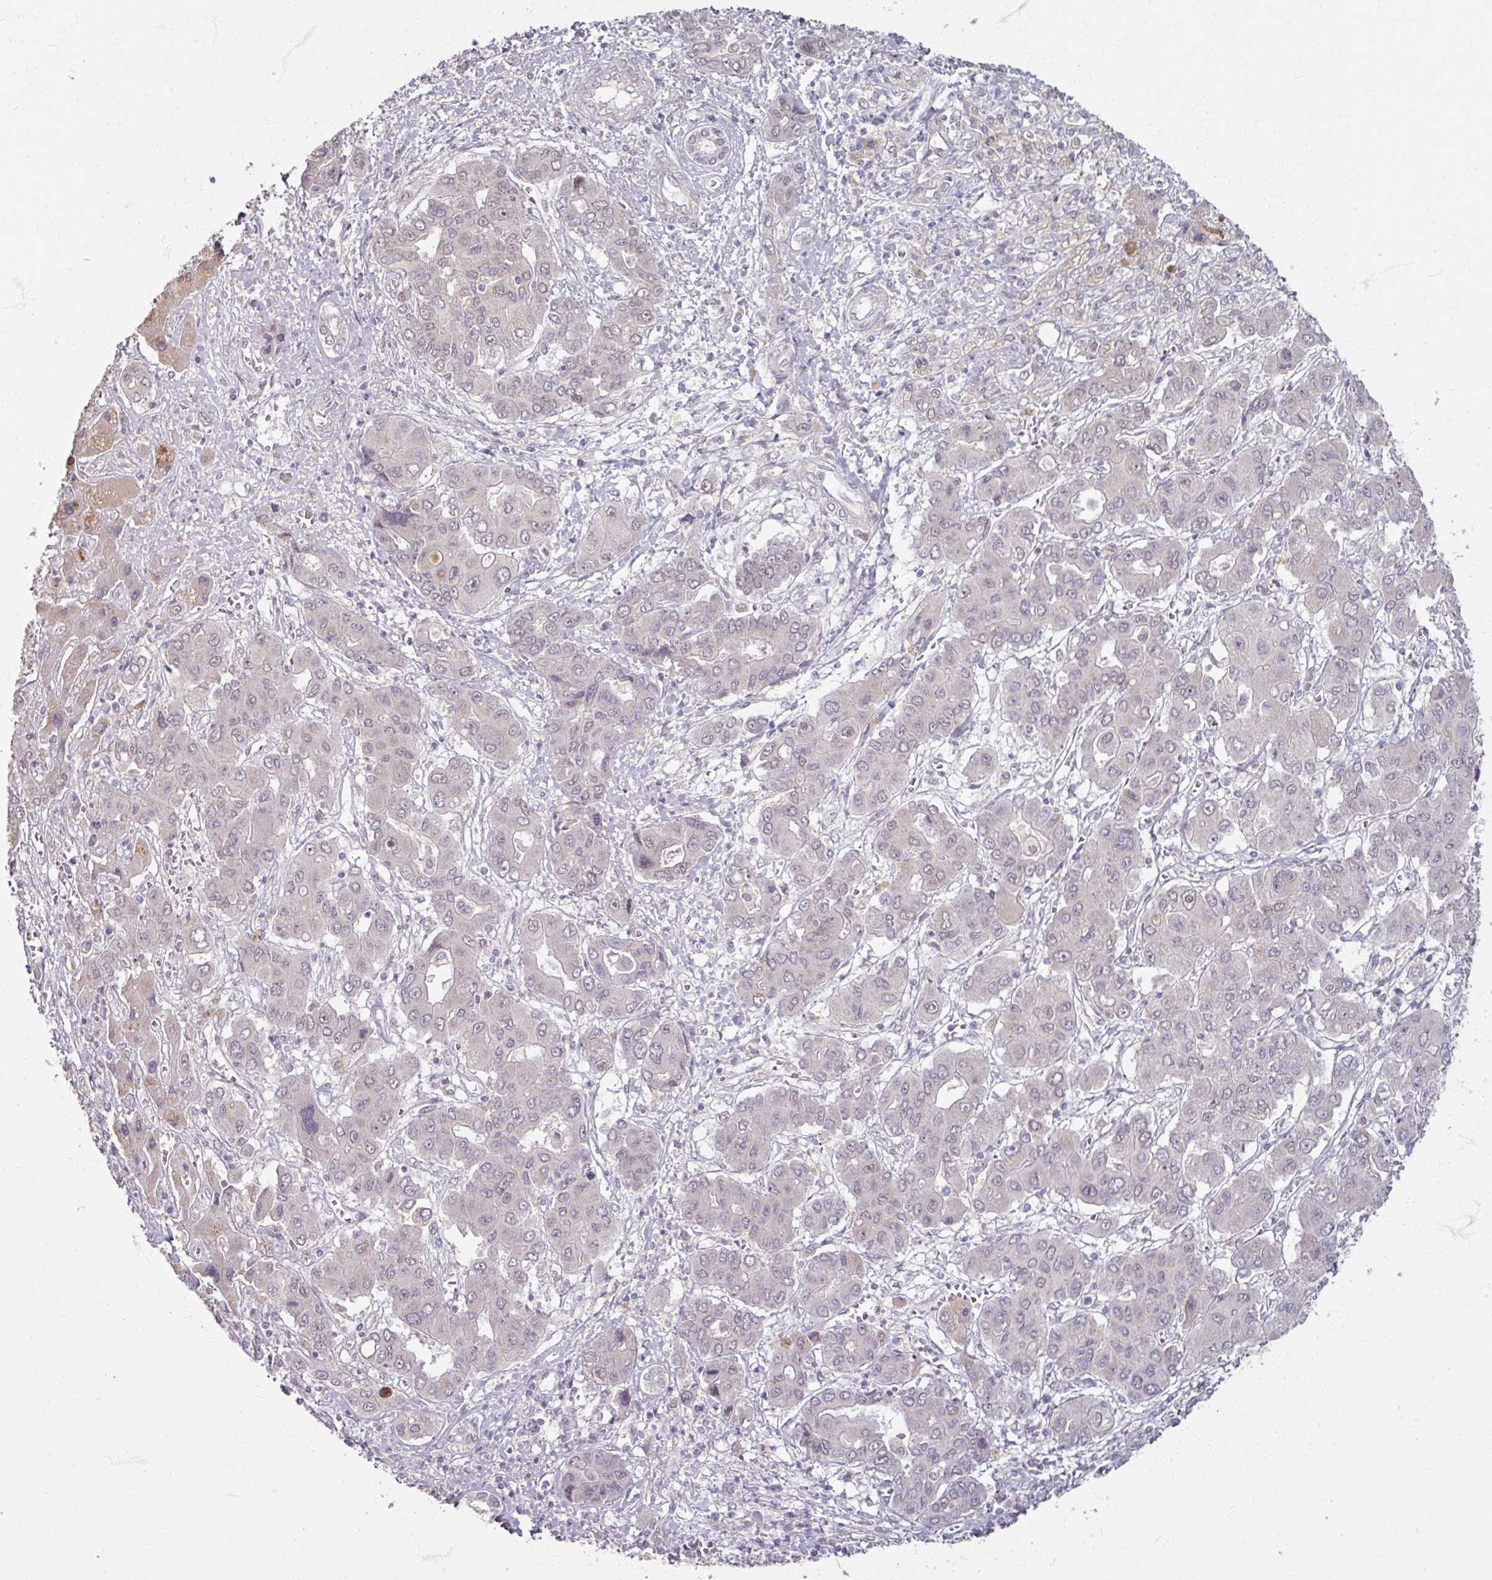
{"staining": {"intensity": "negative", "quantity": "none", "location": "none"}, "tissue": "liver cancer", "cell_type": "Tumor cells", "image_type": "cancer", "snomed": [{"axis": "morphology", "description": "Cholangiocarcinoma"}, {"axis": "topography", "description": "Liver"}], "caption": "Immunohistochemistry (IHC) of liver cancer demonstrates no expression in tumor cells.", "gene": "SOX11", "patient": {"sex": "male", "age": 67}}